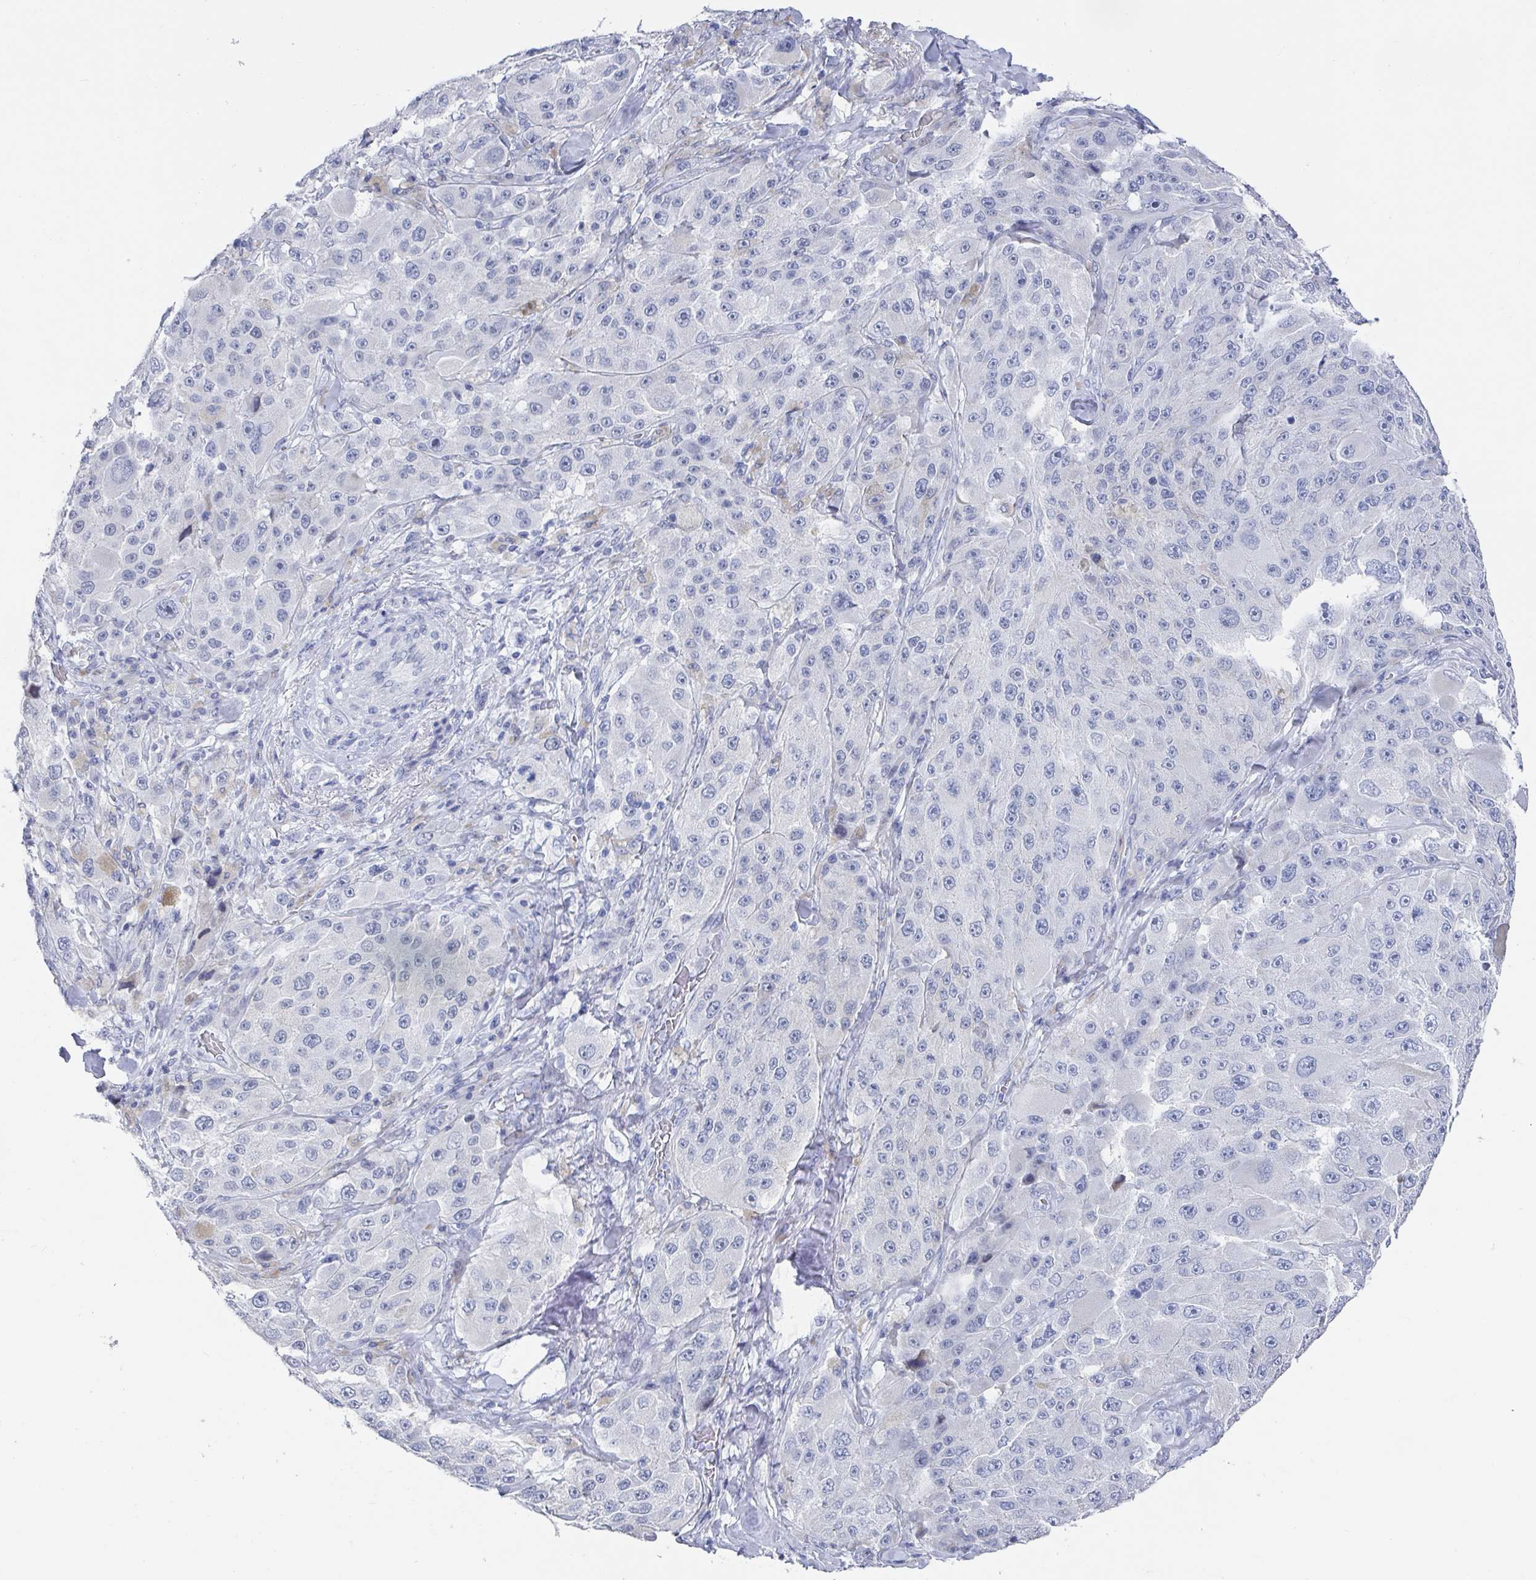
{"staining": {"intensity": "negative", "quantity": "none", "location": "none"}, "tissue": "melanoma", "cell_type": "Tumor cells", "image_type": "cancer", "snomed": [{"axis": "morphology", "description": "Malignant melanoma, Metastatic site"}, {"axis": "topography", "description": "Lymph node"}], "caption": "Histopathology image shows no protein staining in tumor cells of melanoma tissue. (Stains: DAB IHC with hematoxylin counter stain, Microscopy: brightfield microscopy at high magnification).", "gene": "CAMKV", "patient": {"sex": "male", "age": 62}}